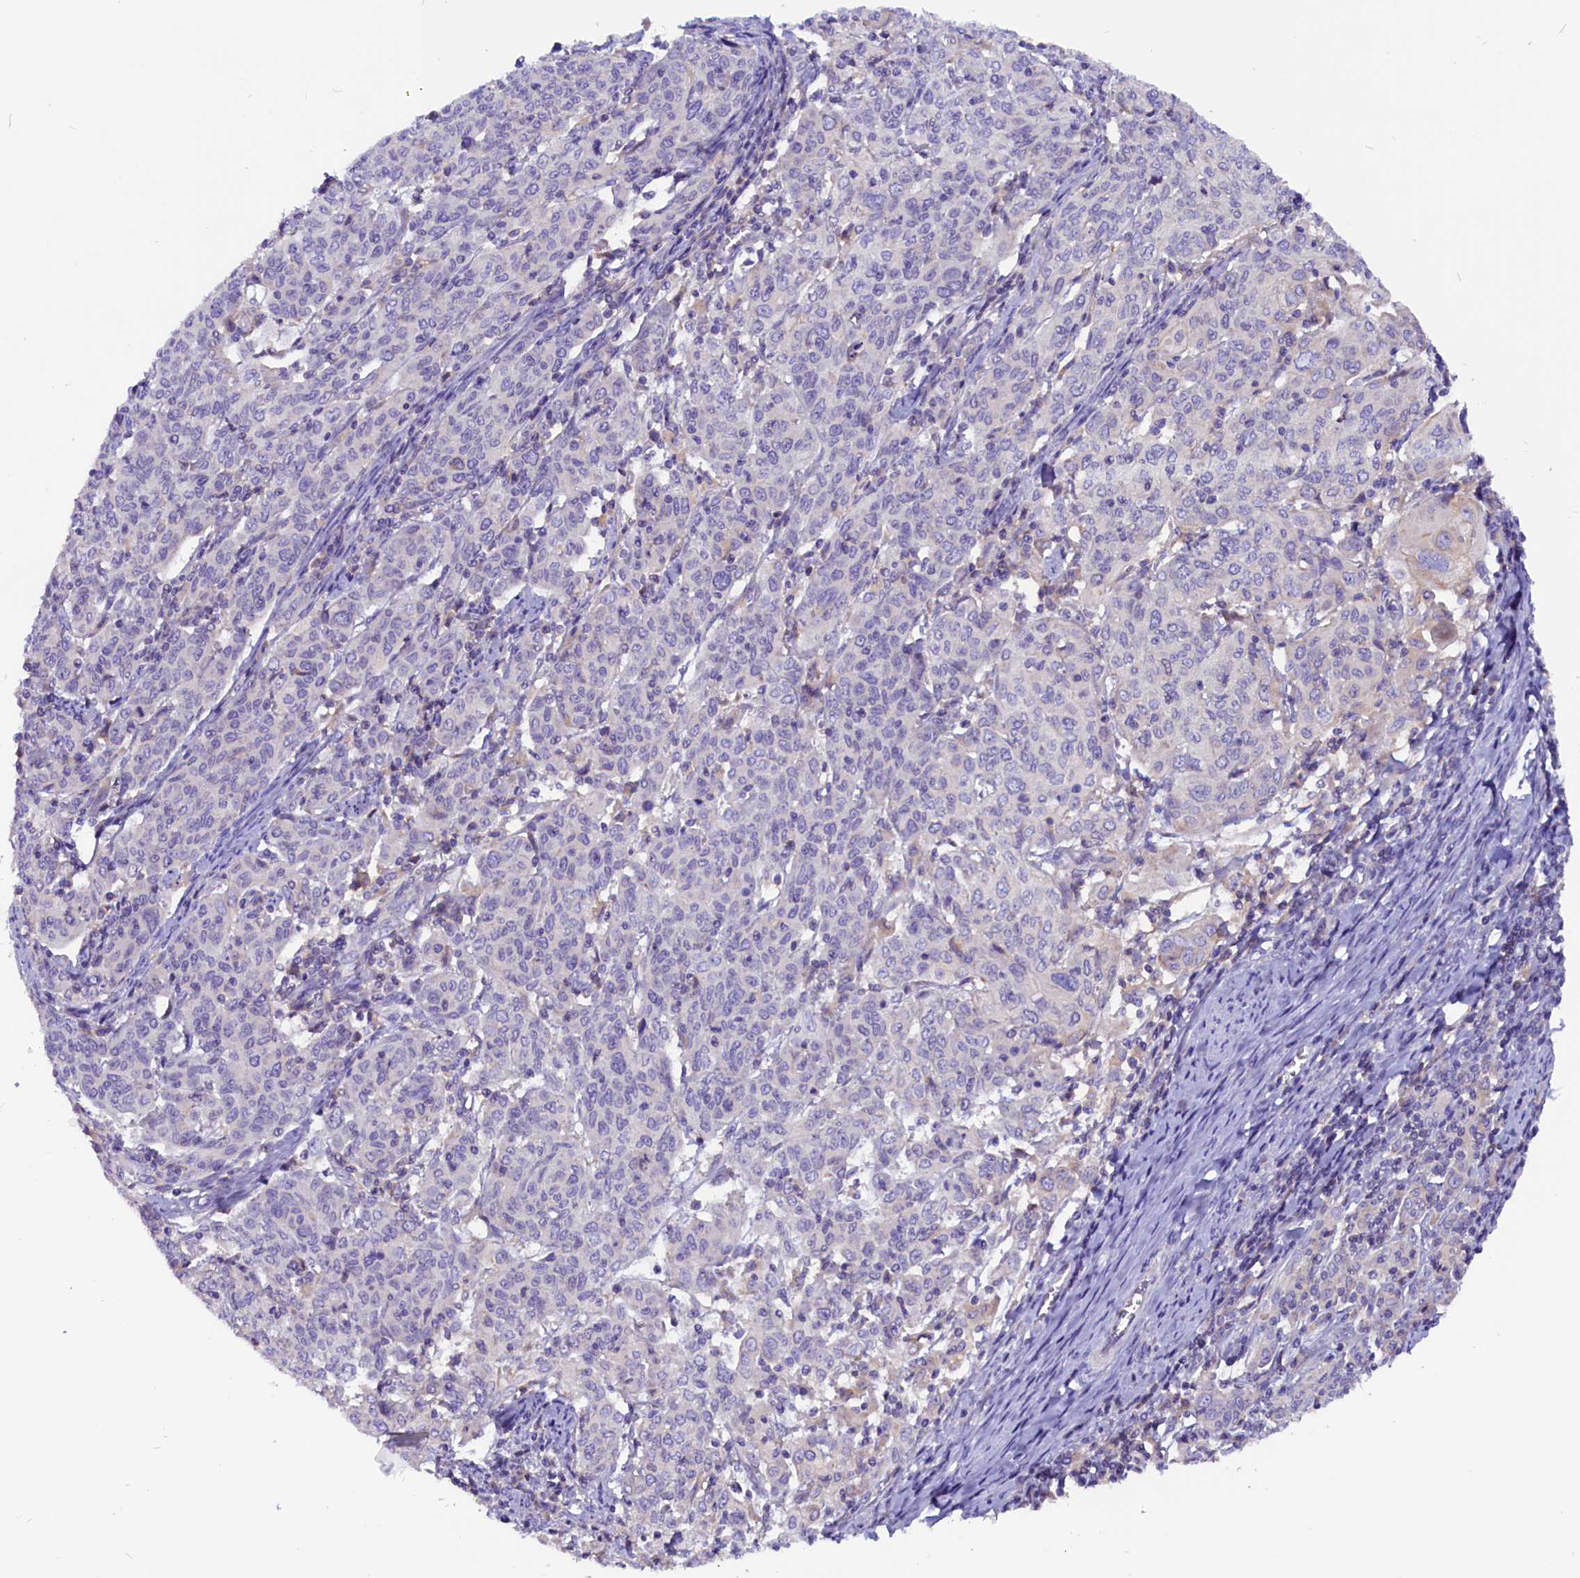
{"staining": {"intensity": "negative", "quantity": "none", "location": "none"}, "tissue": "cervical cancer", "cell_type": "Tumor cells", "image_type": "cancer", "snomed": [{"axis": "morphology", "description": "Squamous cell carcinoma, NOS"}, {"axis": "topography", "description": "Cervix"}], "caption": "There is no significant staining in tumor cells of cervical cancer.", "gene": "CCBE1", "patient": {"sex": "female", "age": 67}}